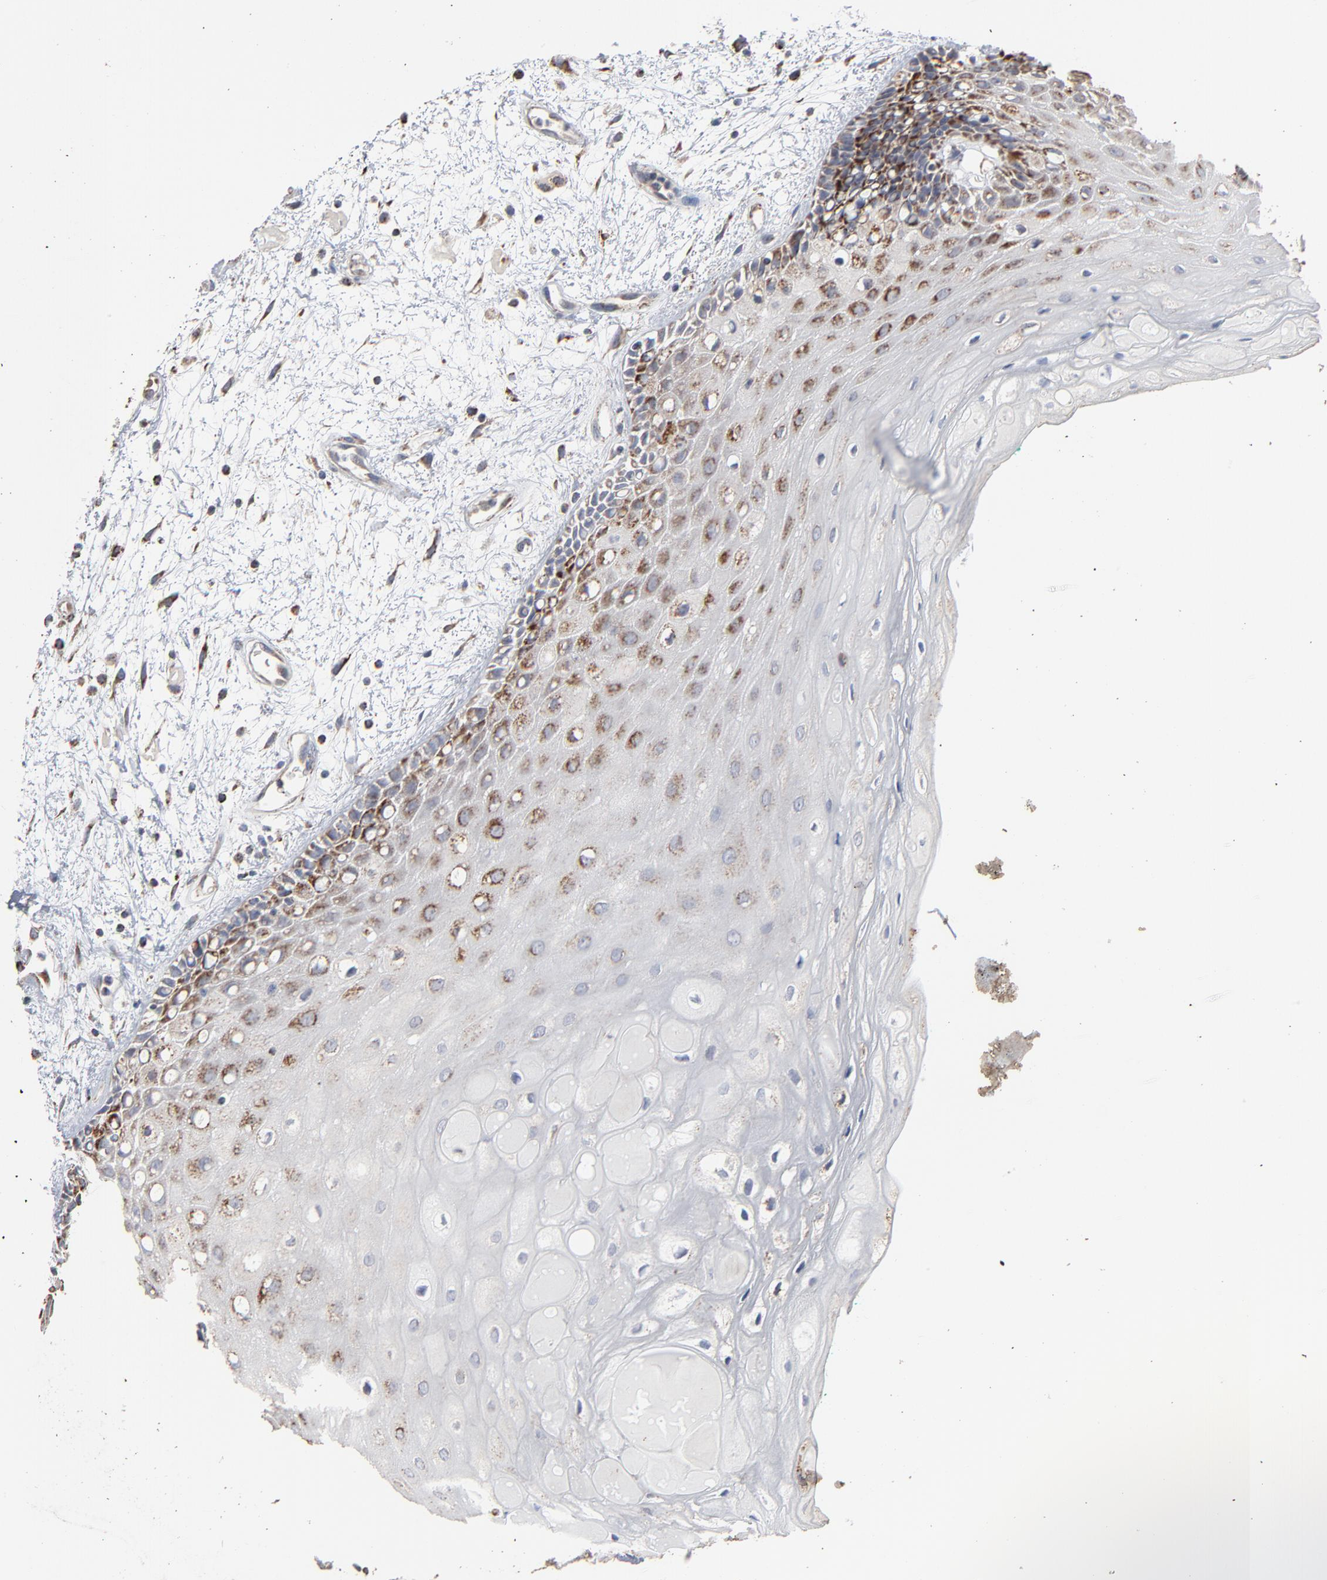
{"staining": {"intensity": "strong", "quantity": "25%-75%", "location": "cytoplasmic/membranous"}, "tissue": "oral mucosa", "cell_type": "Squamous epithelial cells", "image_type": "normal", "snomed": [{"axis": "morphology", "description": "Normal tissue, NOS"}, {"axis": "morphology", "description": "Squamous cell carcinoma, NOS"}, {"axis": "topography", "description": "Skeletal muscle"}, {"axis": "topography", "description": "Oral tissue"}, {"axis": "topography", "description": "Head-Neck"}], "caption": "An immunohistochemistry (IHC) histopathology image of benign tissue is shown. Protein staining in brown shows strong cytoplasmic/membranous positivity in oral mucosa within squamous epithelial cells.", "gene": "UQCRC1", "patient": {"sex": "female", "age": 84}}